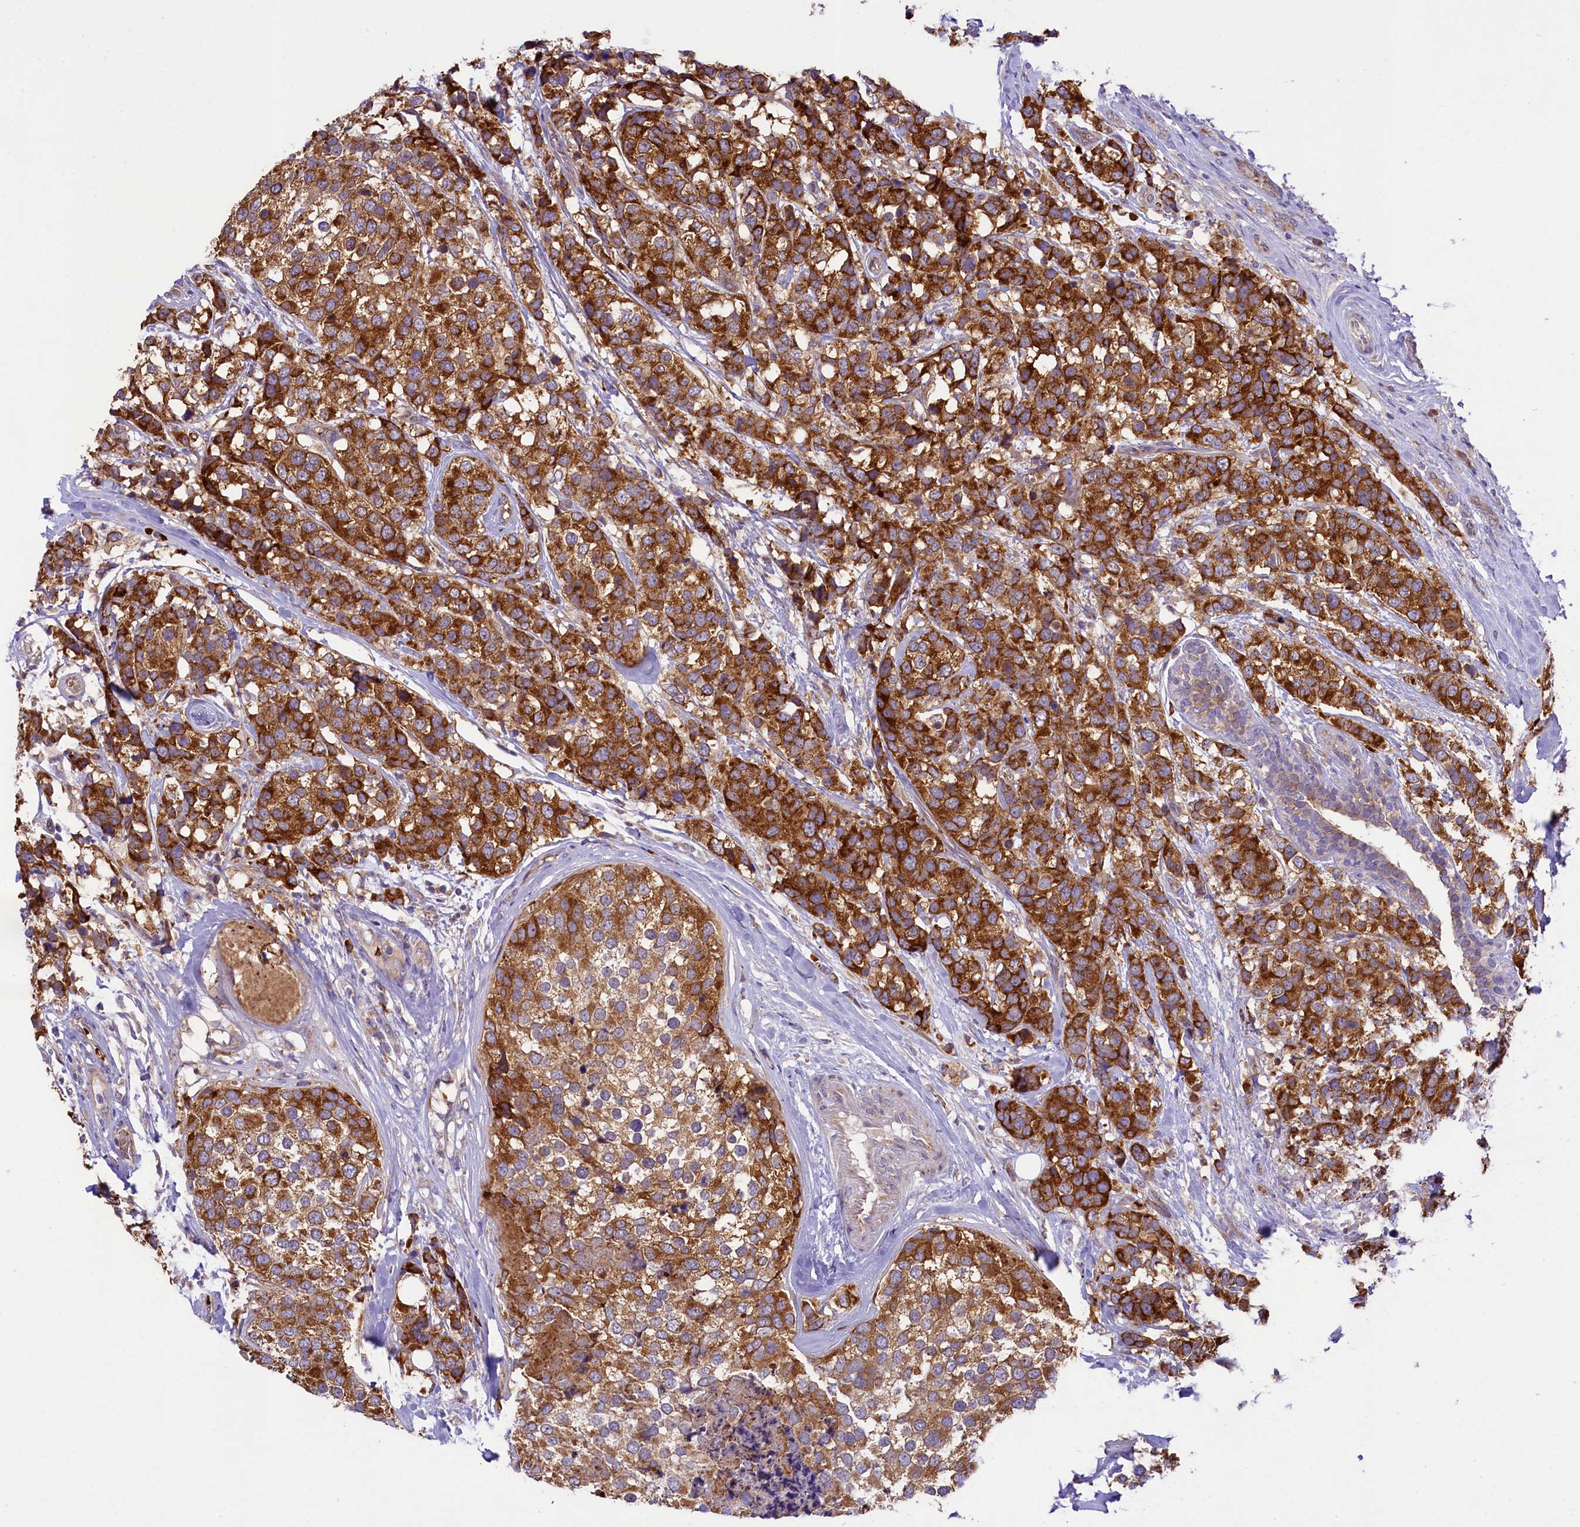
{"staining": {"intensity": "strong", "quantity": ">75%", "location": "cytoplasmic/membranous"}, "tissue": "breast cancer", "cell_type": "Tumor cells", "image_type": "cancer", "snomed": [{"axis": "morphology", "description": "Lobular carcinoma"}, {"axis": "topography", "description": "Breast"}], "caption": "The photomicrograph demonstrates a brown stain indicating the presence of a protein in the cytoplasmic/membranous of tumor cells in breast cancer (lobular carcinoma). The protein is stained brown, and the nuclei are stained in blue (DAB IHC with brightfield microscopy, high magnification).", "gene": "LARP4", "patient": {"sex": "female", "age": 59}}